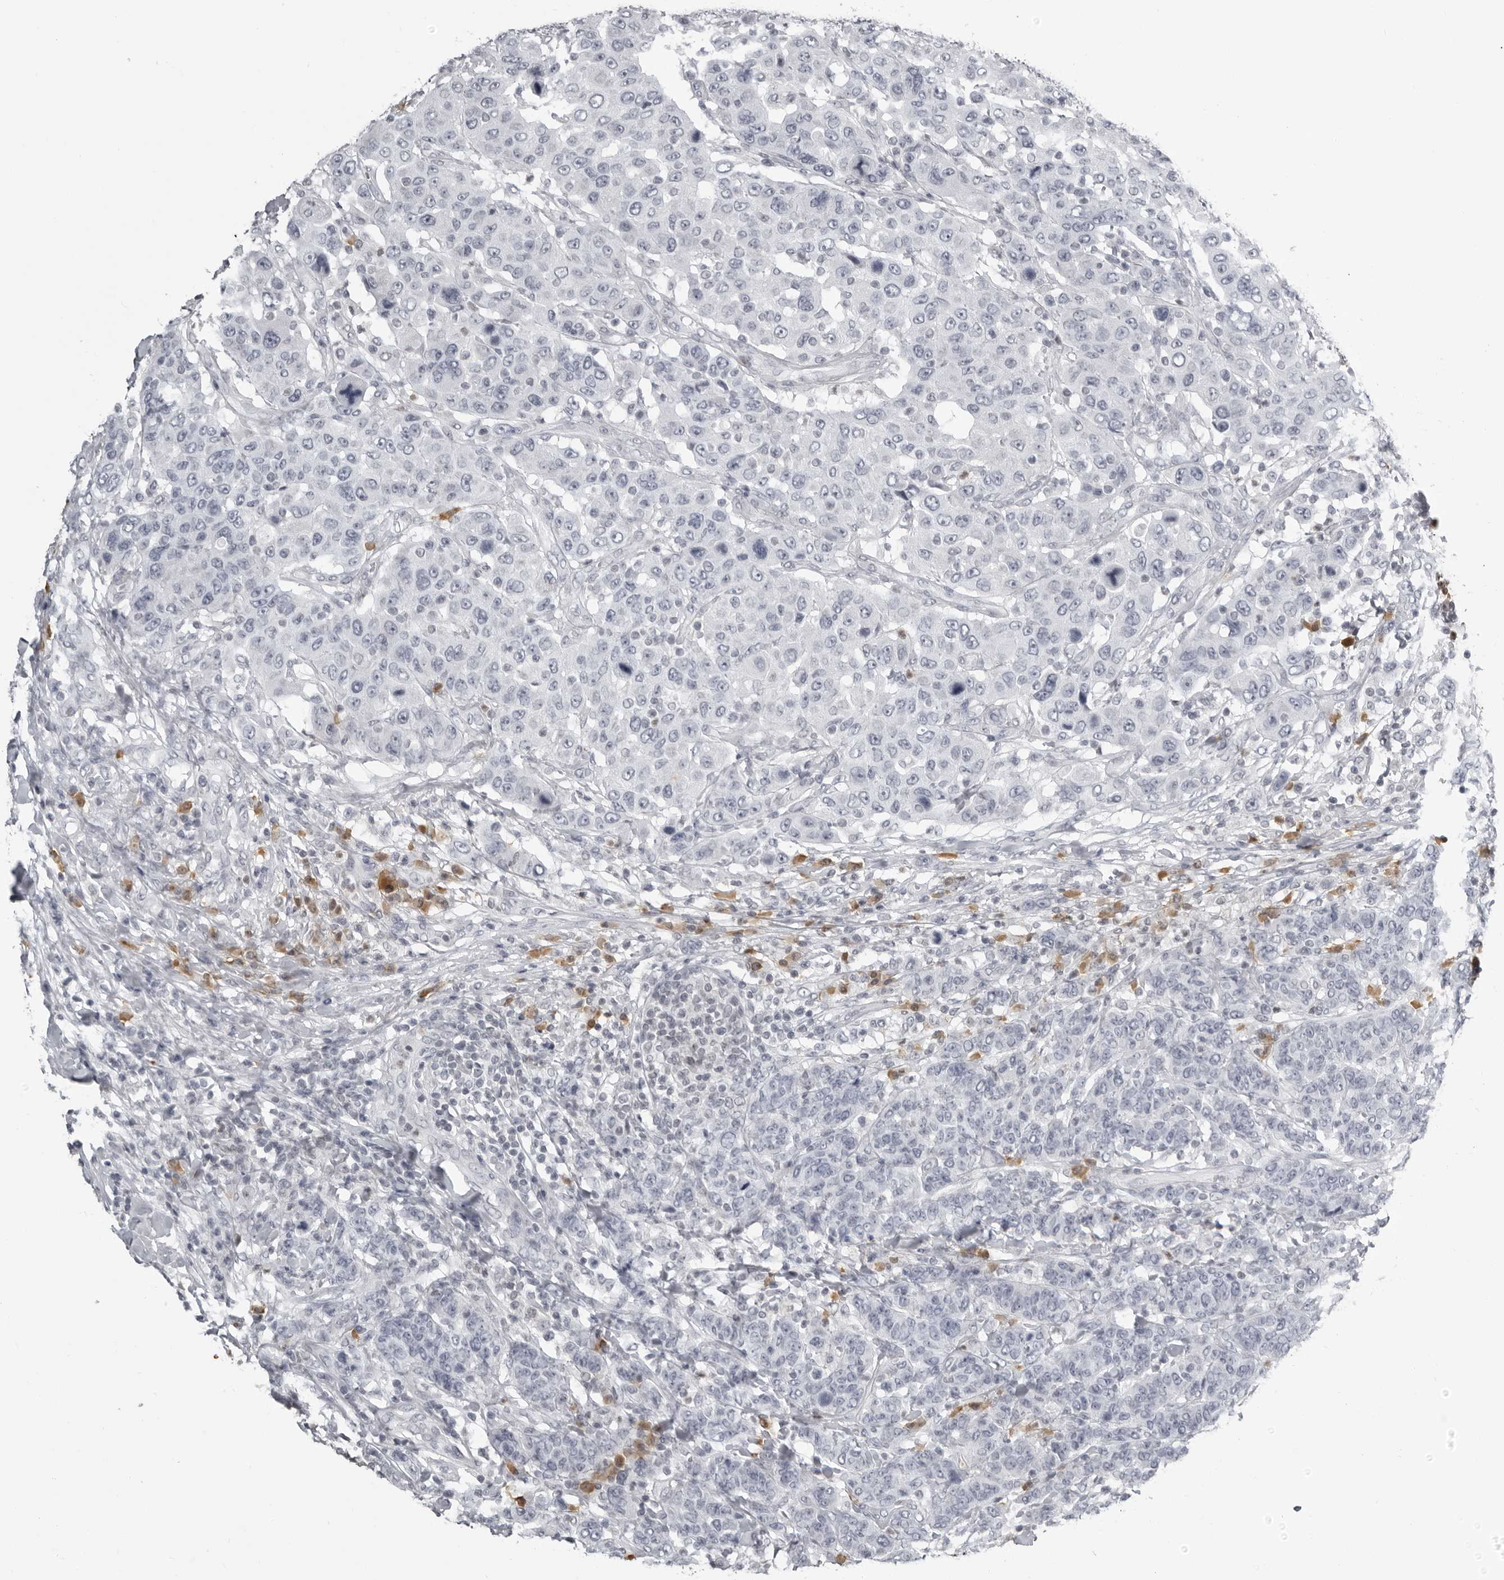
{"staining": {"intensity": "negative", "quantity": "none", "location": "none"}, "tissue": "breast cancer", "cell_type": "Tumor cells", "image_type": "cancer", "snomed": [{"axis": "morphology", "description": "Duct carcinoma"}, {"axis": "topography", "description": "Breast"}], "caption": "Tumor cells are negative for brown protein staining in breast cancer. (Stains: DAB (3,3'-diaminobenzidine) immunohistochemistry (IHC) with hematoxylin counter stain, Microscopy: brightfield microscopy at high magnification).", "gene": "RTCA", "patient": {"sex": "female", "age": 37}}